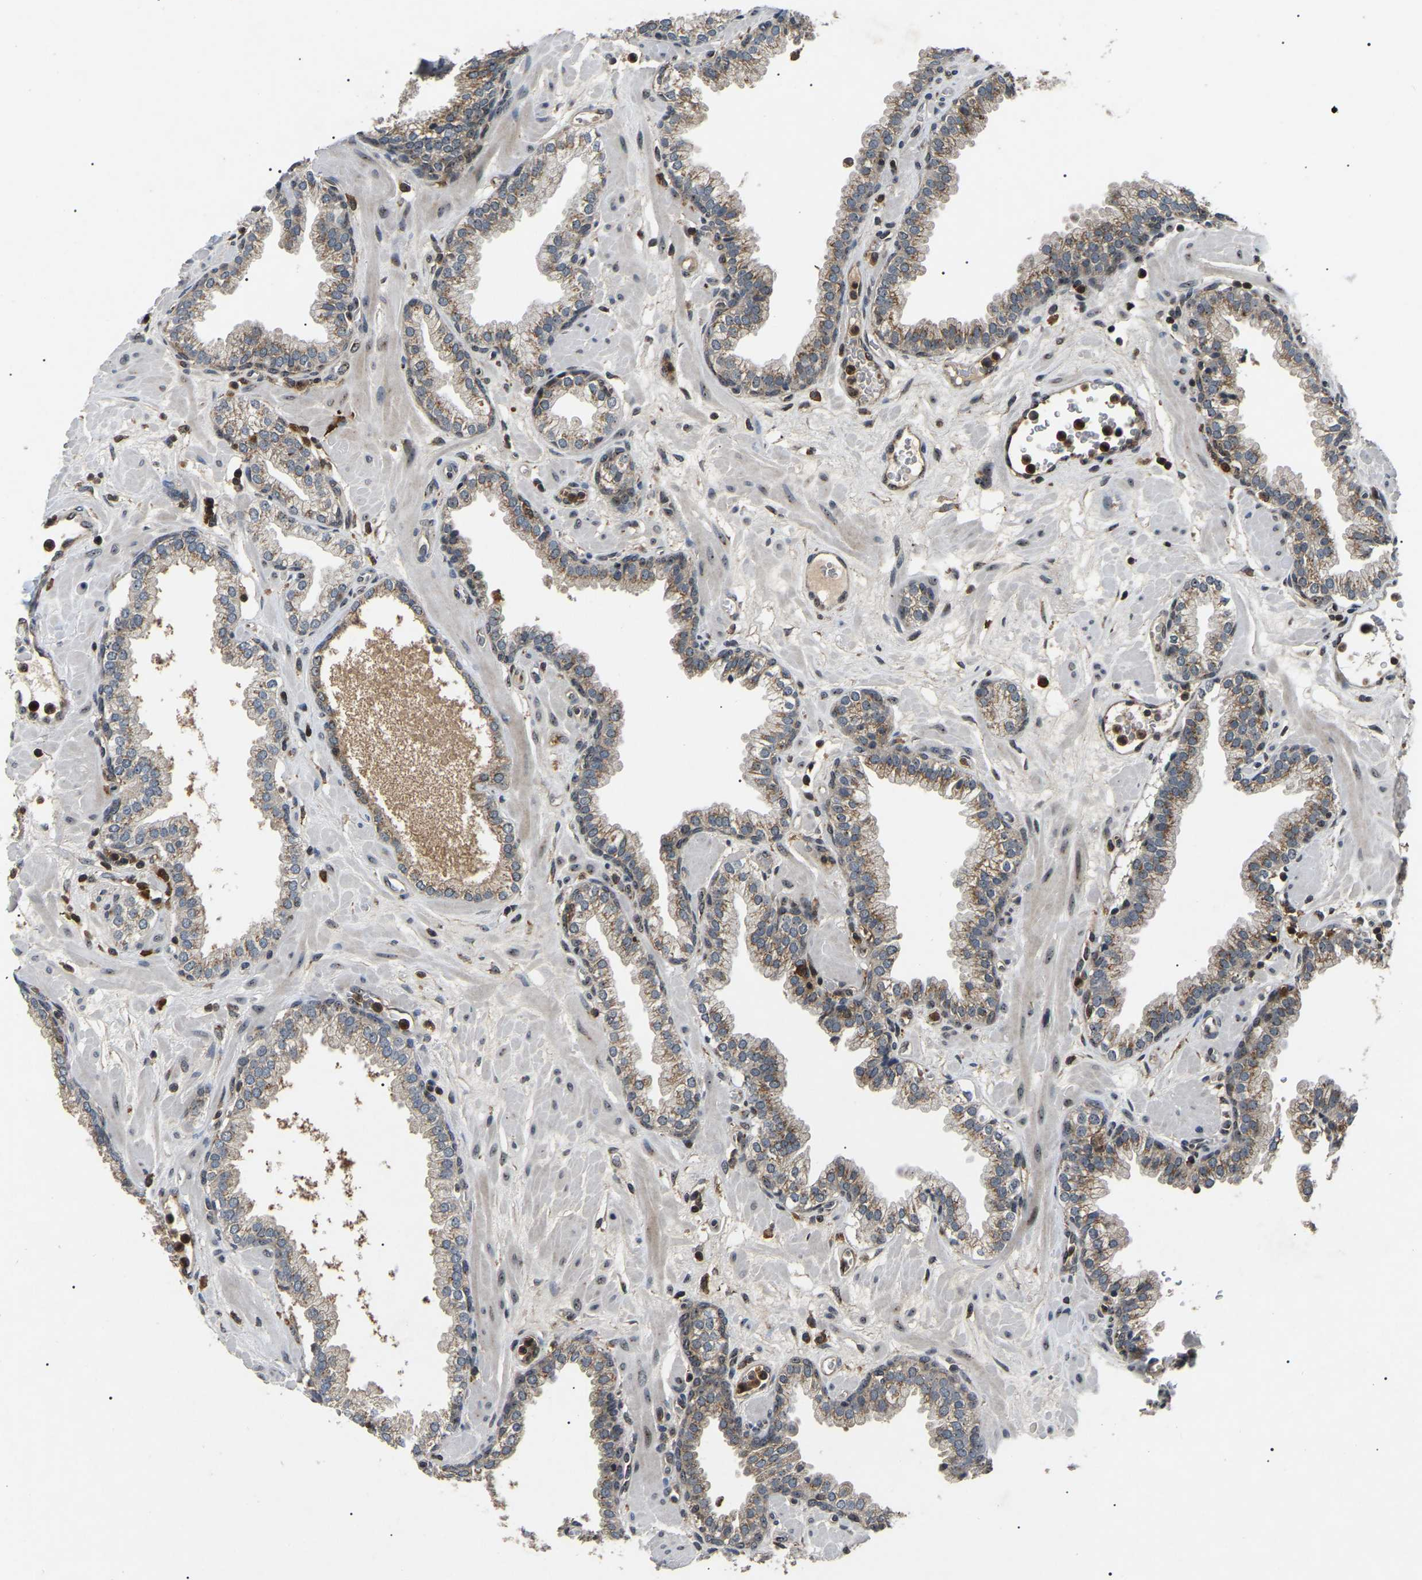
{"staining": {"intensity": "moderate", "quantity": "25%-75%", "location": "cytoplasmic/membranous"}, "tissue": "prostate", "cell_type": "Glandular cells", "image_type": "normal", "snomed": [{"axis": "morphology", "description": "Normal tissue, NOS"}, {"axis": "morphology", "description": "Urothelial carcinoma, Low grade"}, {"axis": "topography", "description": "Urinary bladder"}, {"axis": "topography", "description": "Prostate"}], "caption": "Protein staining displays moderate cytoplasmic/membranous expression in about 25%-75% of glandular cells in normal prostate. (brown staining indicates protein expression, while blue staining denotes nuclei).", "gene": "RBM28", "patient": {"sex": "male", "age": 60}}